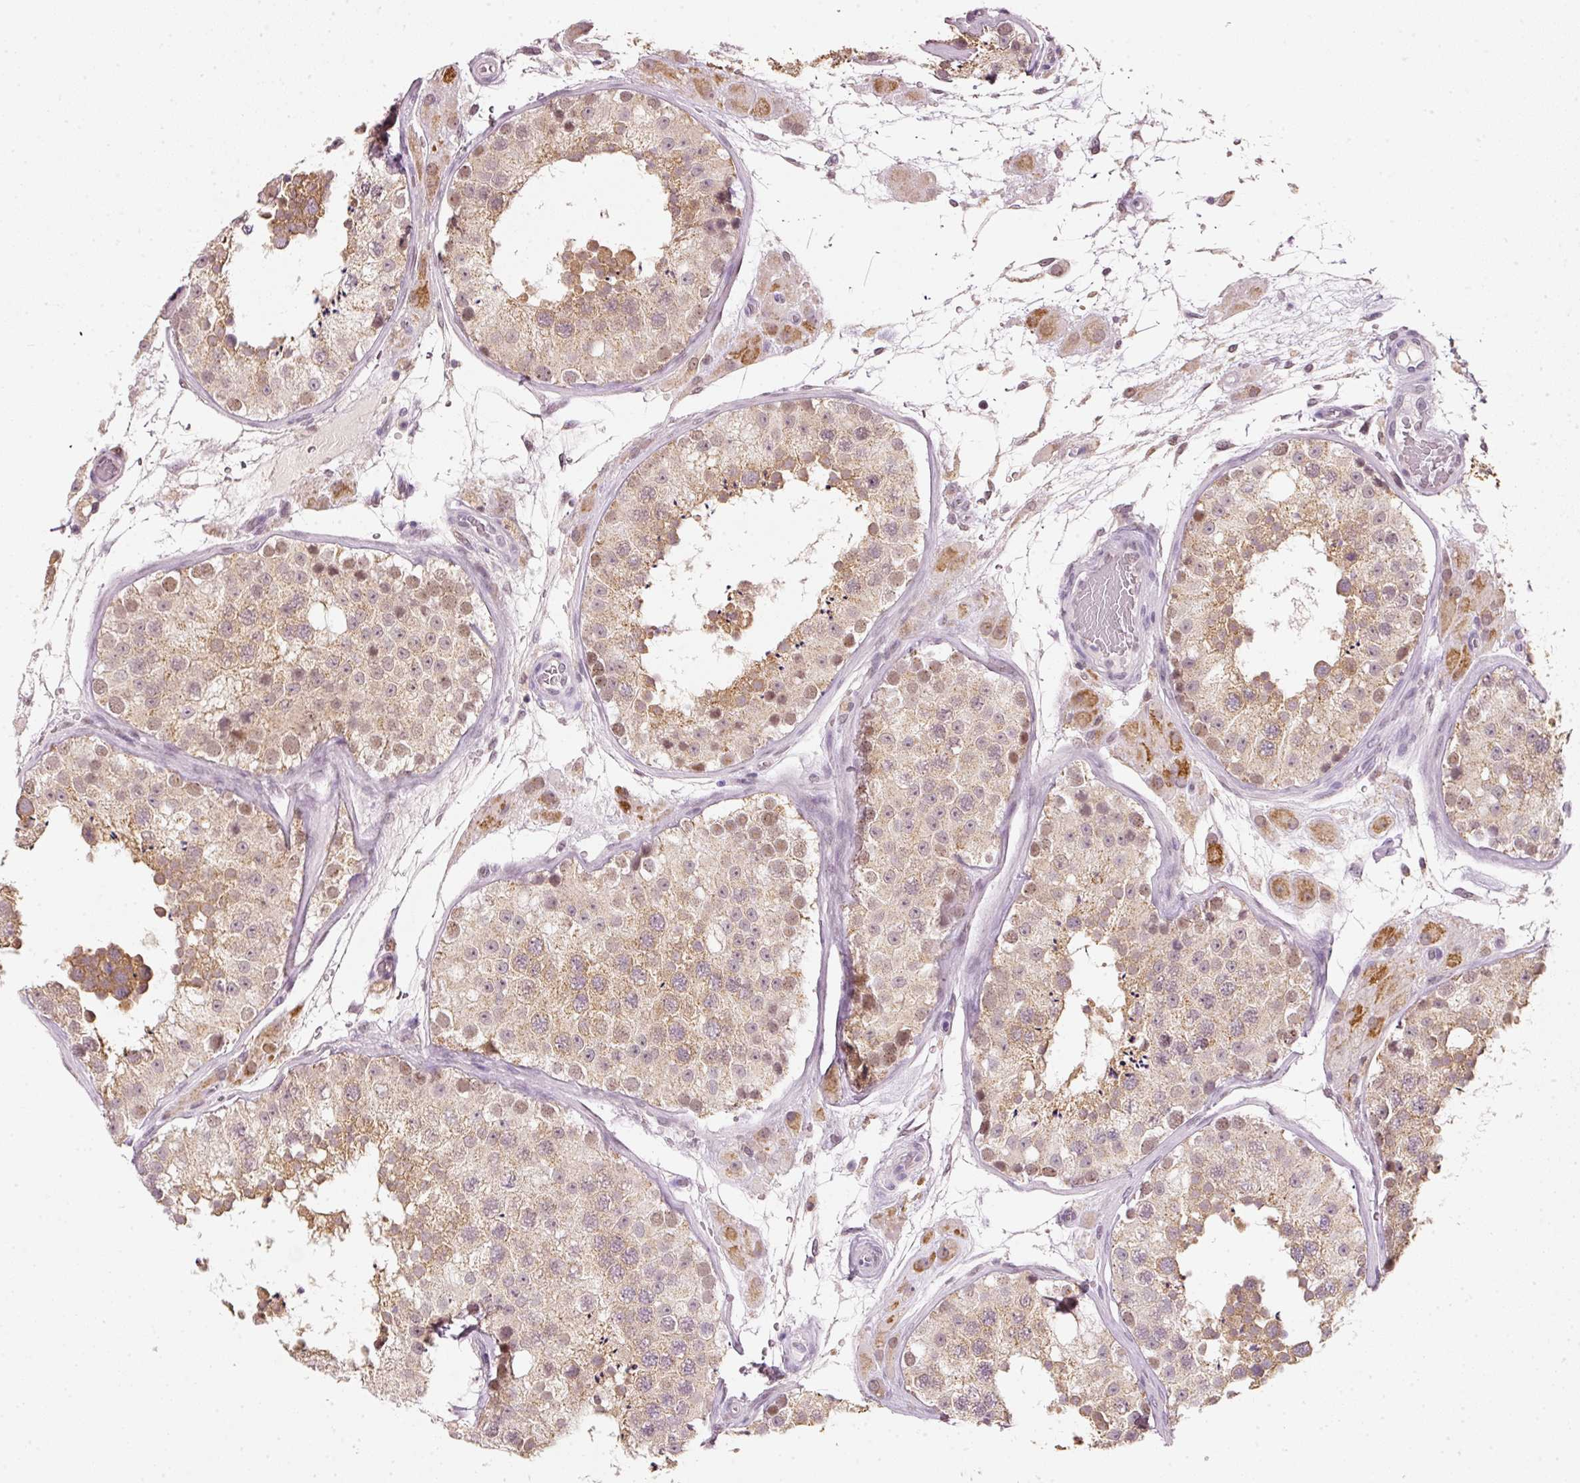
{"staining": {"intensity": "moderate", "quantity": ">75%", "location": "cytoplasmic/membranous,nuclear"}, "tissue": "testis", "cell_type": "Cells in seminiferous ducts", "image_type": "normal", "snomed": [{"axis": "morphology", "description": "Normal tissue, NOS"}, {"axis": "topography", "description": "Testis"}], "caption": "Immunohistochemistry (IHC) (DAB) staining of normal testis displays moderate cytoplasmic/membranous,nuclear protein staining in approximately >75% of cells in seminiferous ducts.", "gene": "FSTL3", "patient": {"sex": "male", "age": 26}}